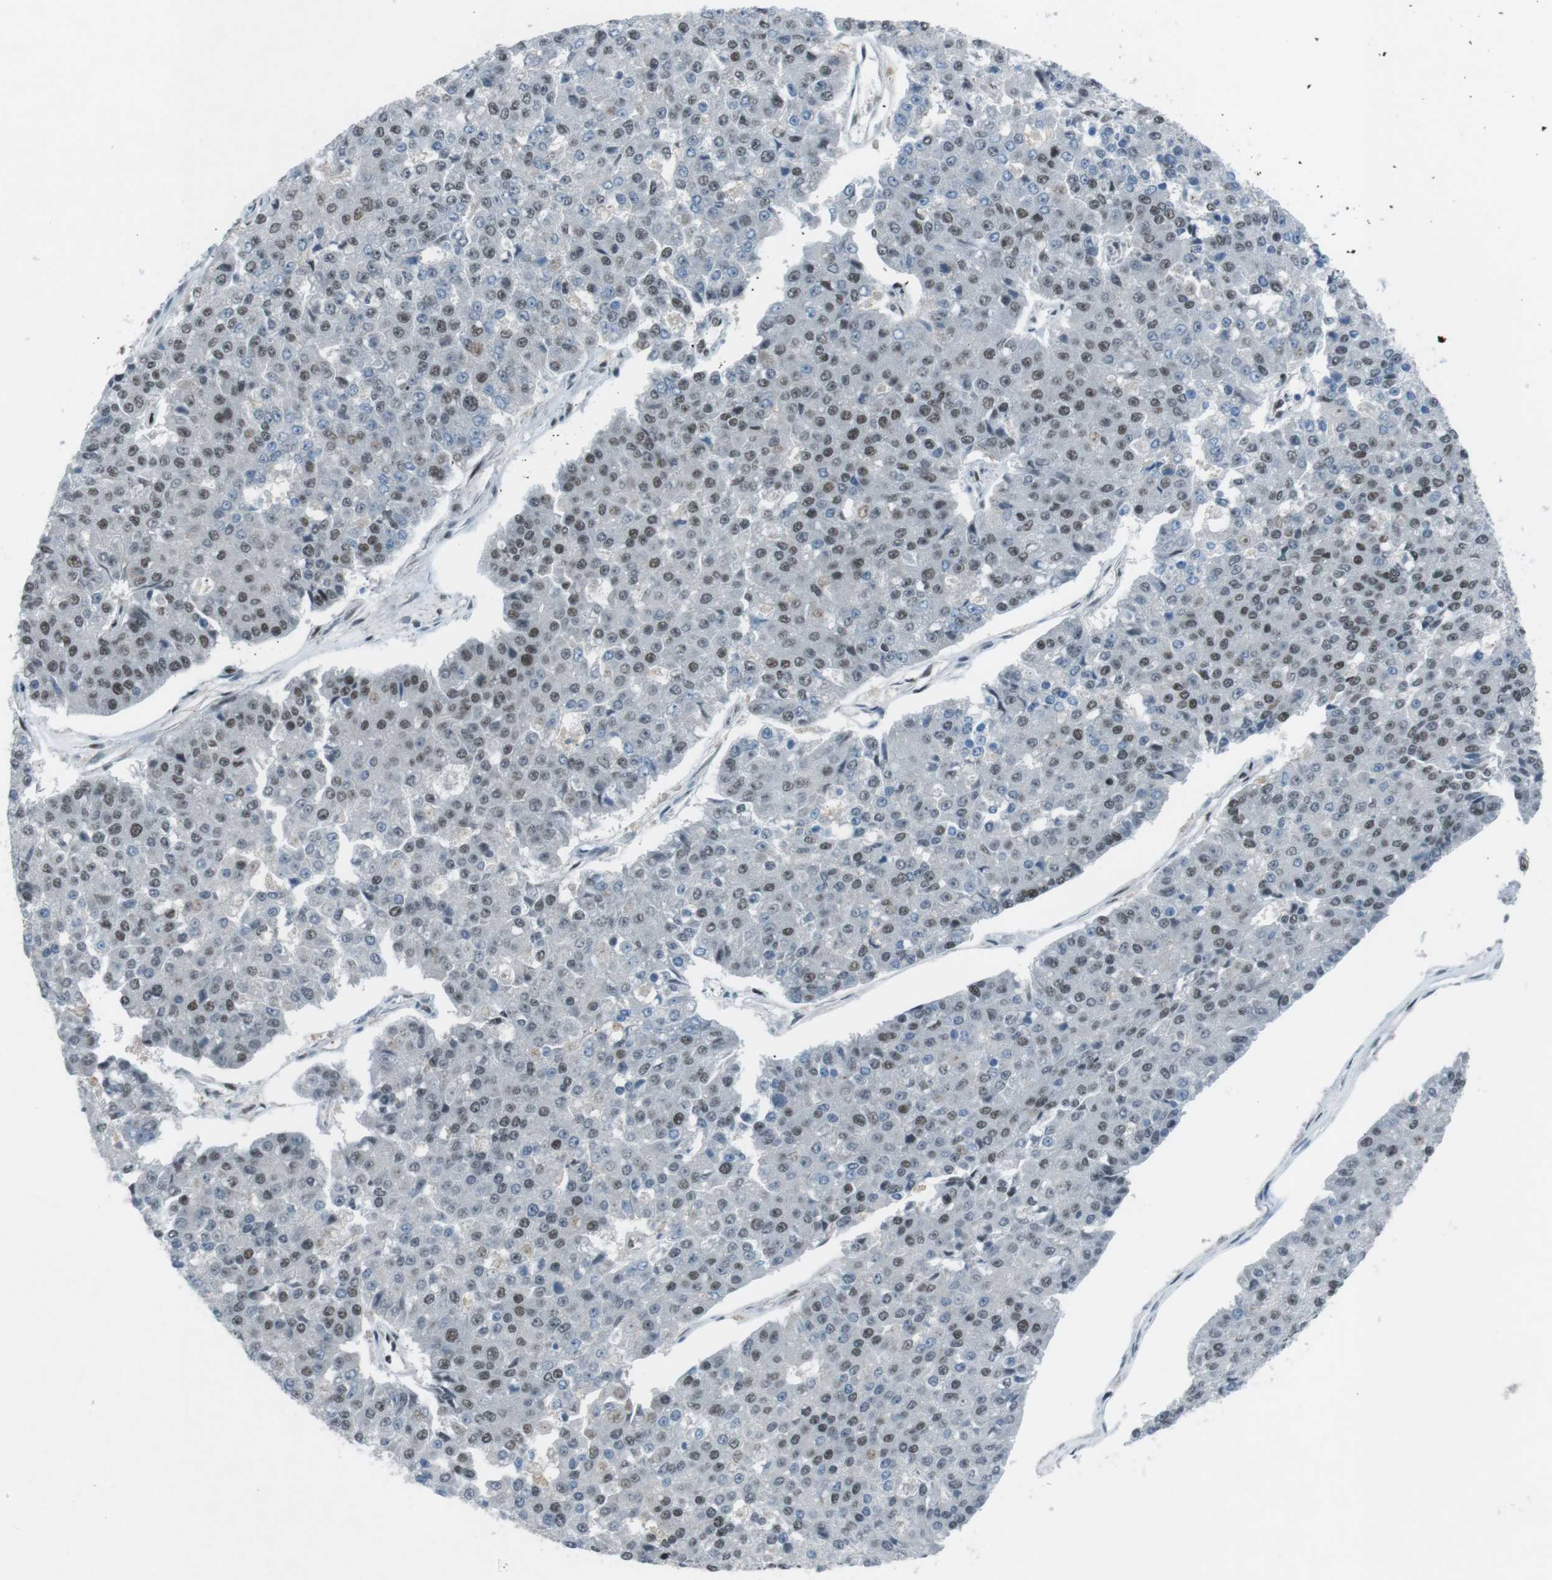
{"staining": {"intensity": "moderate", "quantity": "25%-75%", "location": "nuclear"}, "tissue": "pancreatic cancer", "cell_type": "Tumor cells", "image_type": "cancer", "snomed": [{"axis": "morphology", "description": "Adenocarcinoma, NOS"}, {"axis": "topography", "description": "Pancreas"}], "caption": "Immunohistochemistry (IHC) (DAB (3,3'-diaminobenzidine)) staining of human pancreatic cancer (adenocarcinoma) displays moderate nuclear protein positivity in about 25%-75% of tumor cells. (Stains: DAB in brown, nuclei in blue, Microscopy: brightfield microscopy at high magnification).", "gene": "TAF1", "patient": {"sex": "male", "age": 50}}